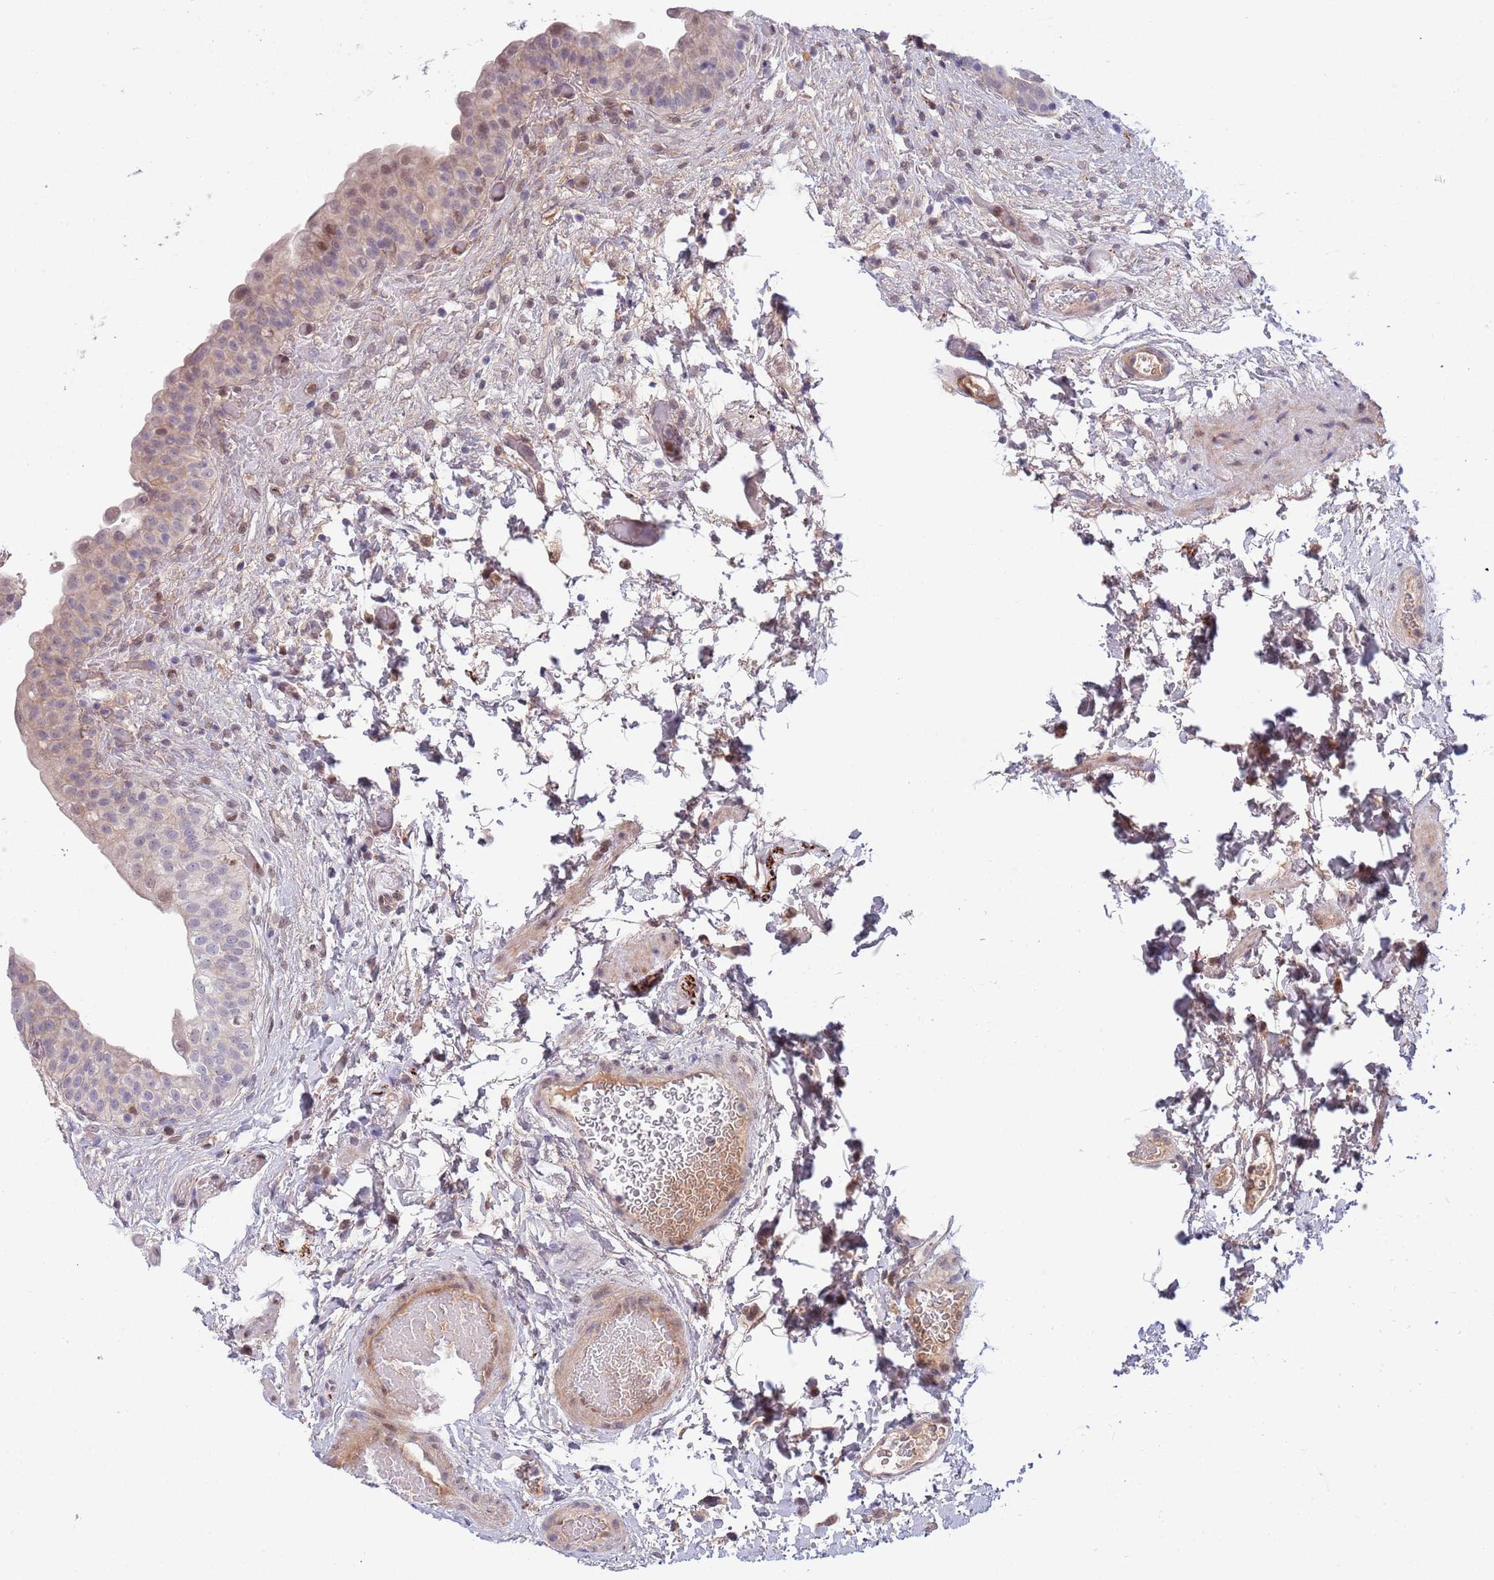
{"staining": {"intensity": "weak", "quantity": "25%-75%", "location": "nuclear"}, "tissue": "urinary bladder", "cell_type": "Urothelial cells", "image_type": "normal", "snomed": [{"axis": "morphology", "description": "Normal tissue, NOS"}, {"axis": "topography", "description": "Urinary bladder"}], "caption": "IHC (DAB) staining of benign urinary bladder displays weak nuclear protein positivity in approximately 25%-75% of urothelial cells.", "gene": "NLRP6", "patient": {"sex": "male", "age": 69}}